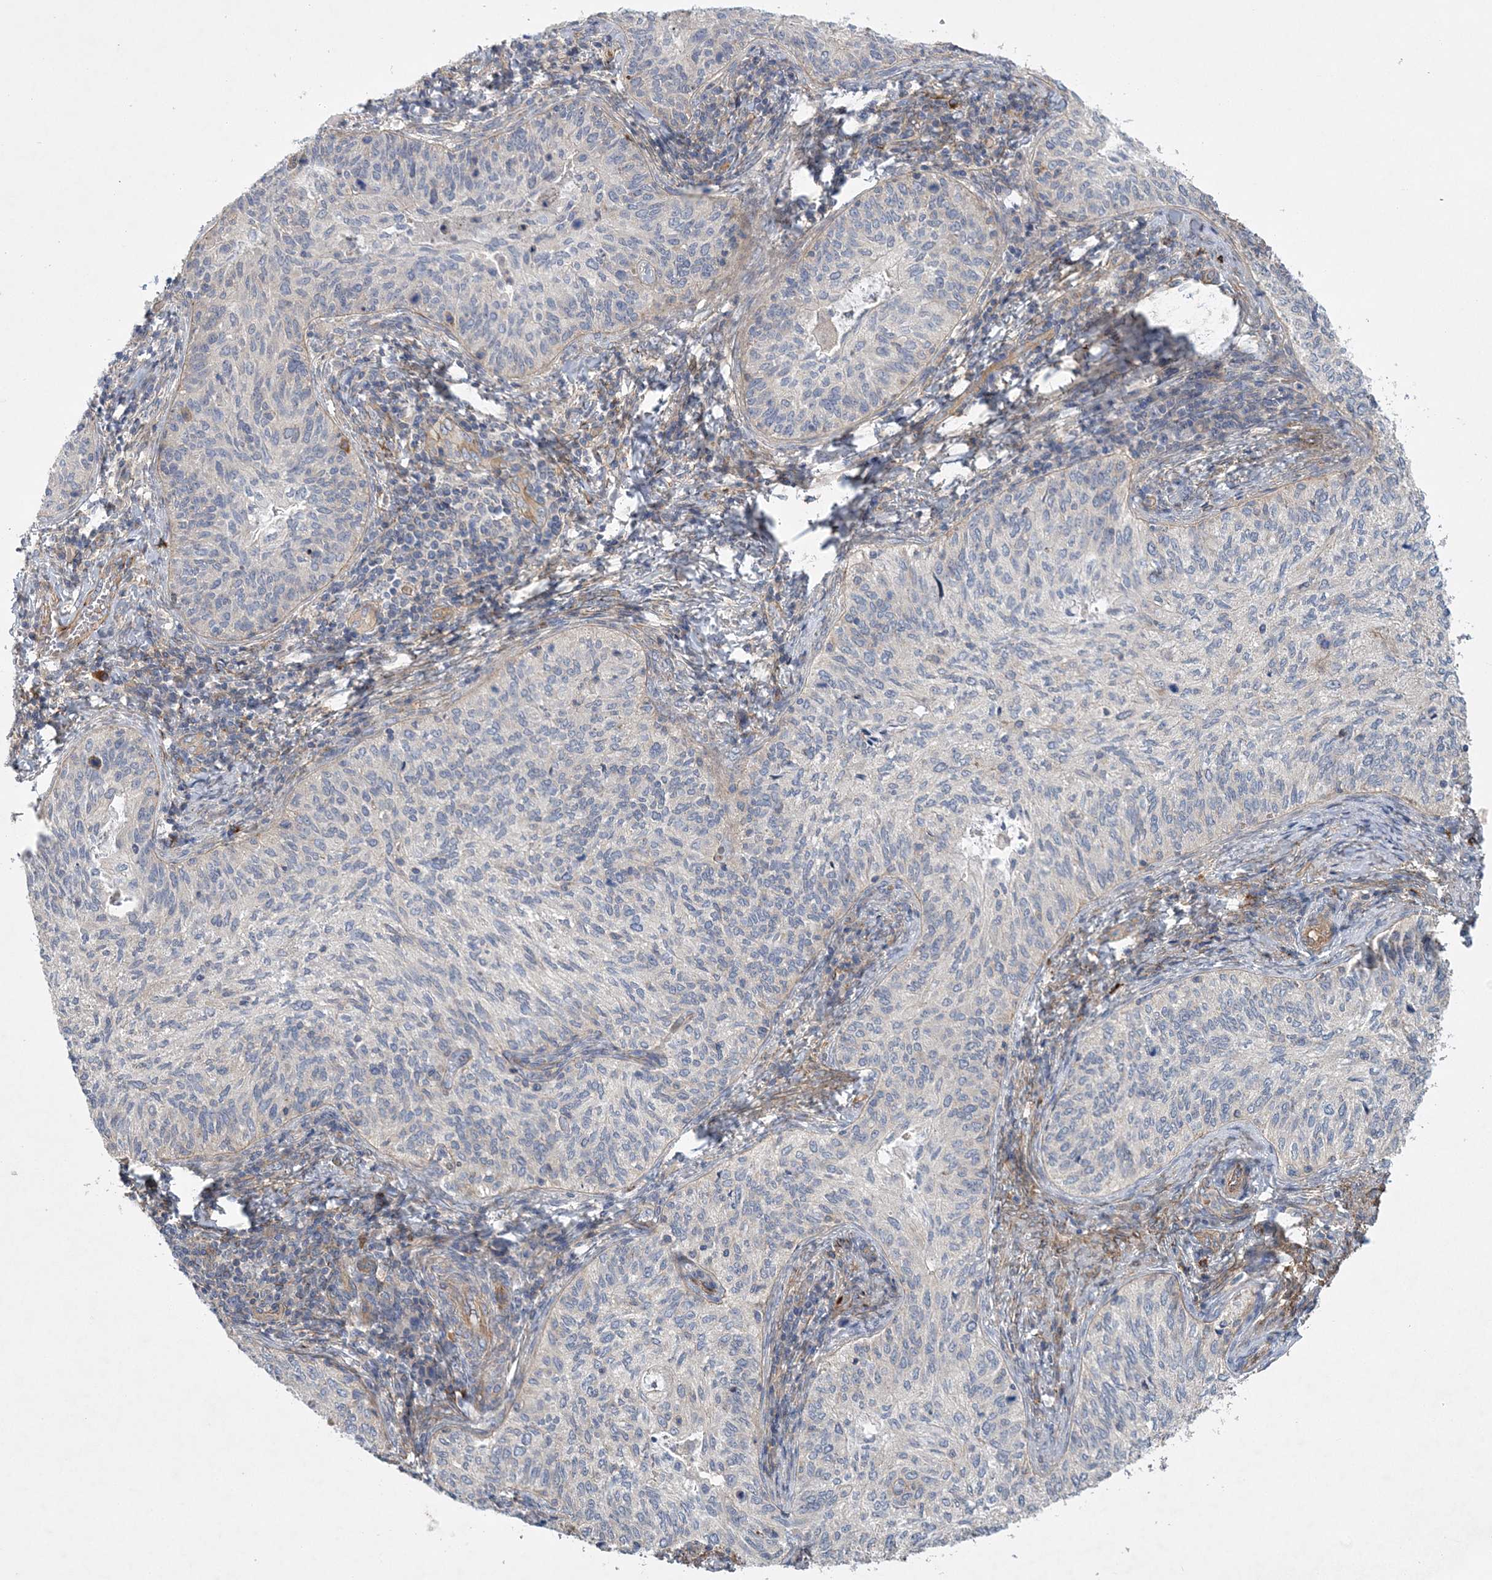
{"staining": {"intensity": "negative", "quantity": "none", "location": "none"}, "tissue": "cervical cancer", "cell_type": "Tumor cells", "image_type": "cancer", "snomed": [{"axis": "morphology", "description": "Squamous cell carcinoma, NOS"}, {"axis": "topography", "description": "Cervix"}], "caption": "High magnification brightfield microscopy of squamous cell carcinoma (cervical) stained with DAB (3,3'-diaminobenzidine) (brown) and counterstained with hematoxylin (blue): tumor cells show no significant positivity. Nuclei are stained in blue.", "gene": "CALN1", "patient": {"sex": "female", "age": 30}}